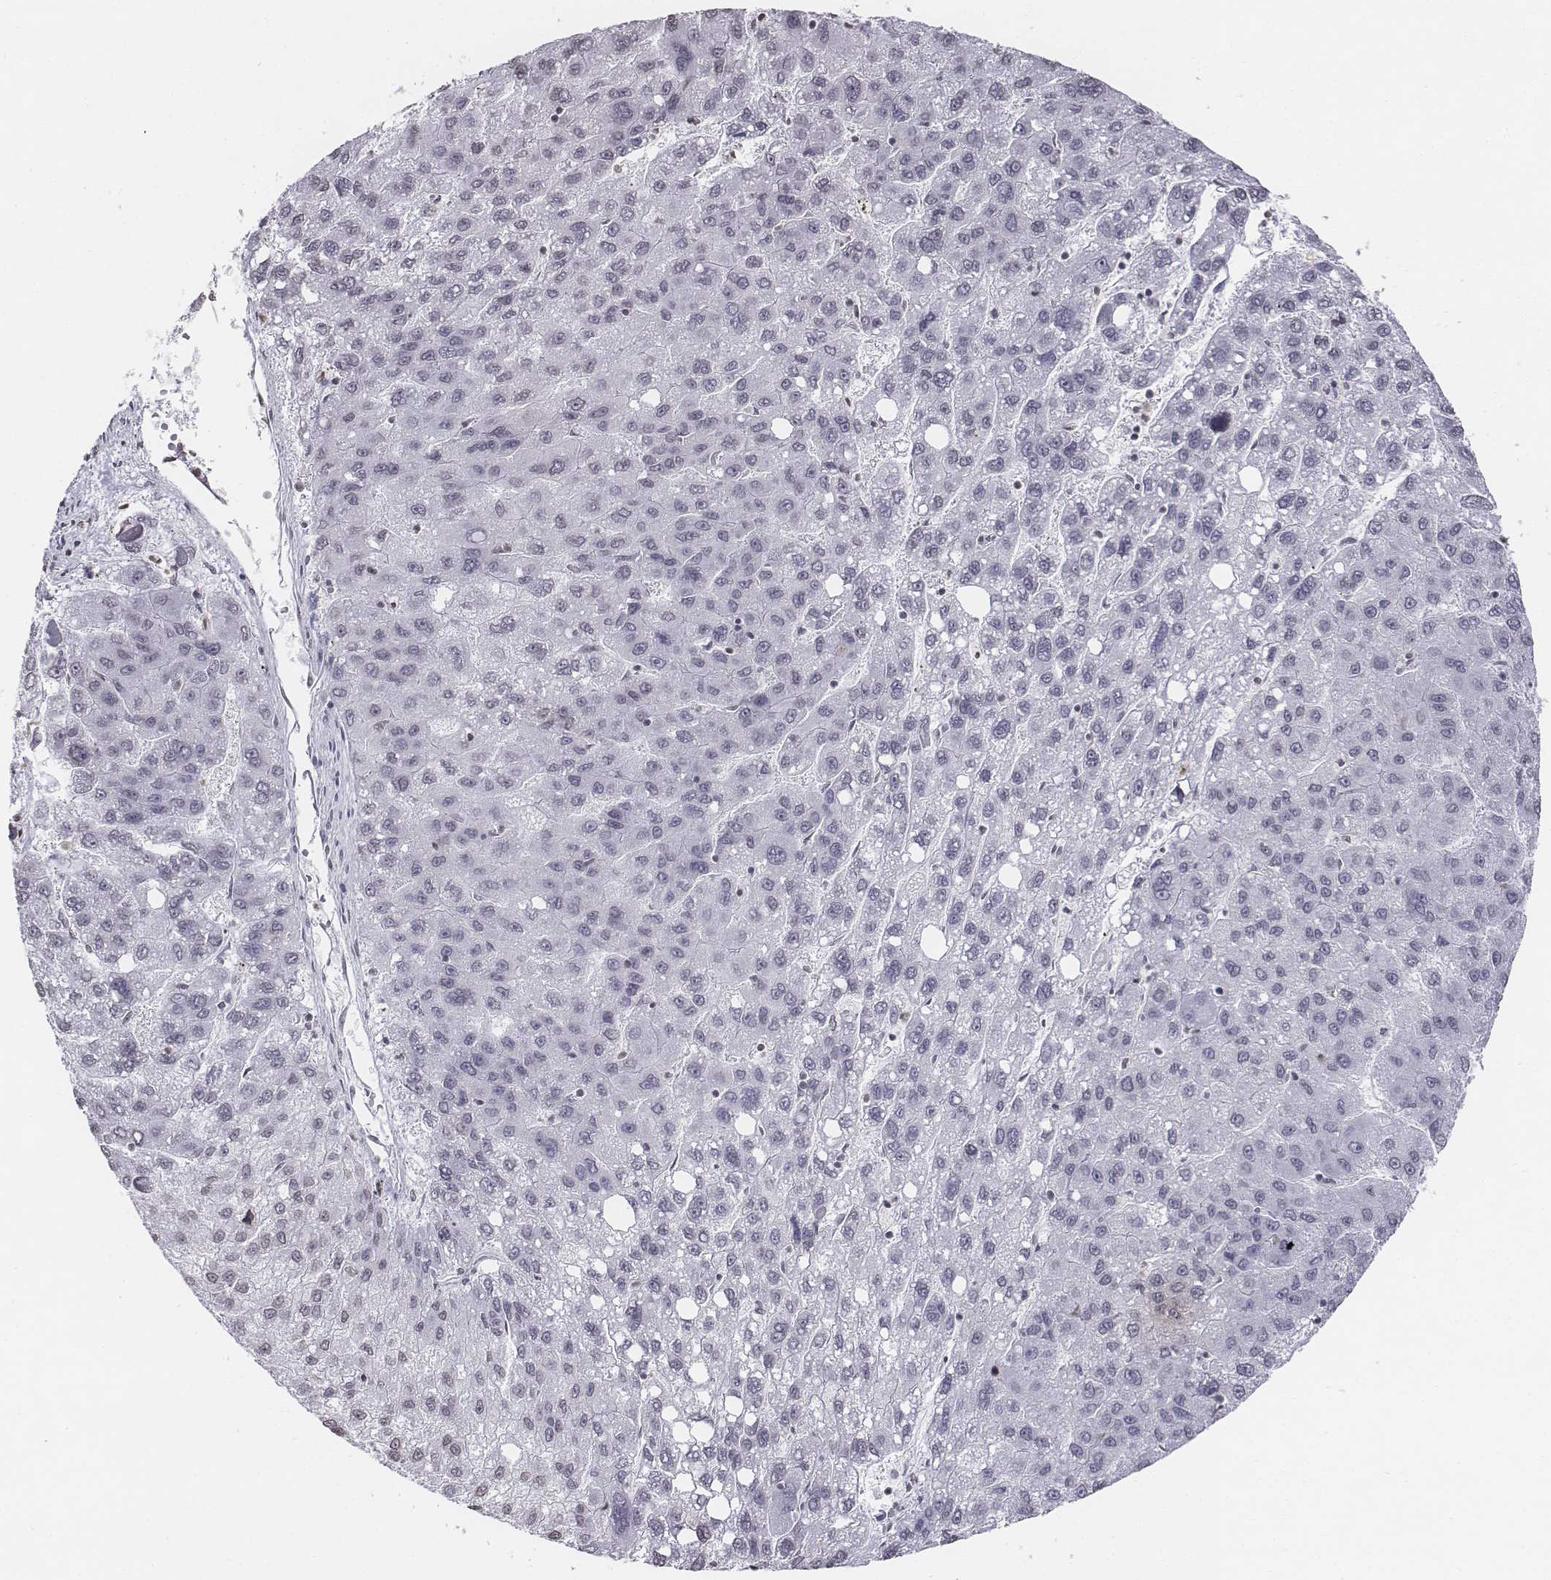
{"staining": {"intensity": "negative", "quantity": "none", "location": "none"}, "tissue": "liver cancer", "cell_type": "Tumor cells", "image_type": "cancer", "snomed": [{"axis": "morphology", "description": "Carcinoma, Hepatocellular, NOS"}, {"axis": "topography", "description": "Liver"}], "caption": "A photomicrograph of hepatocellular carcinoma (liver) stained for a protein demonstrates no brown staining in tumor cells.", "gene": "BARHL1", "patient": {"sex": "female", "age": 82}}